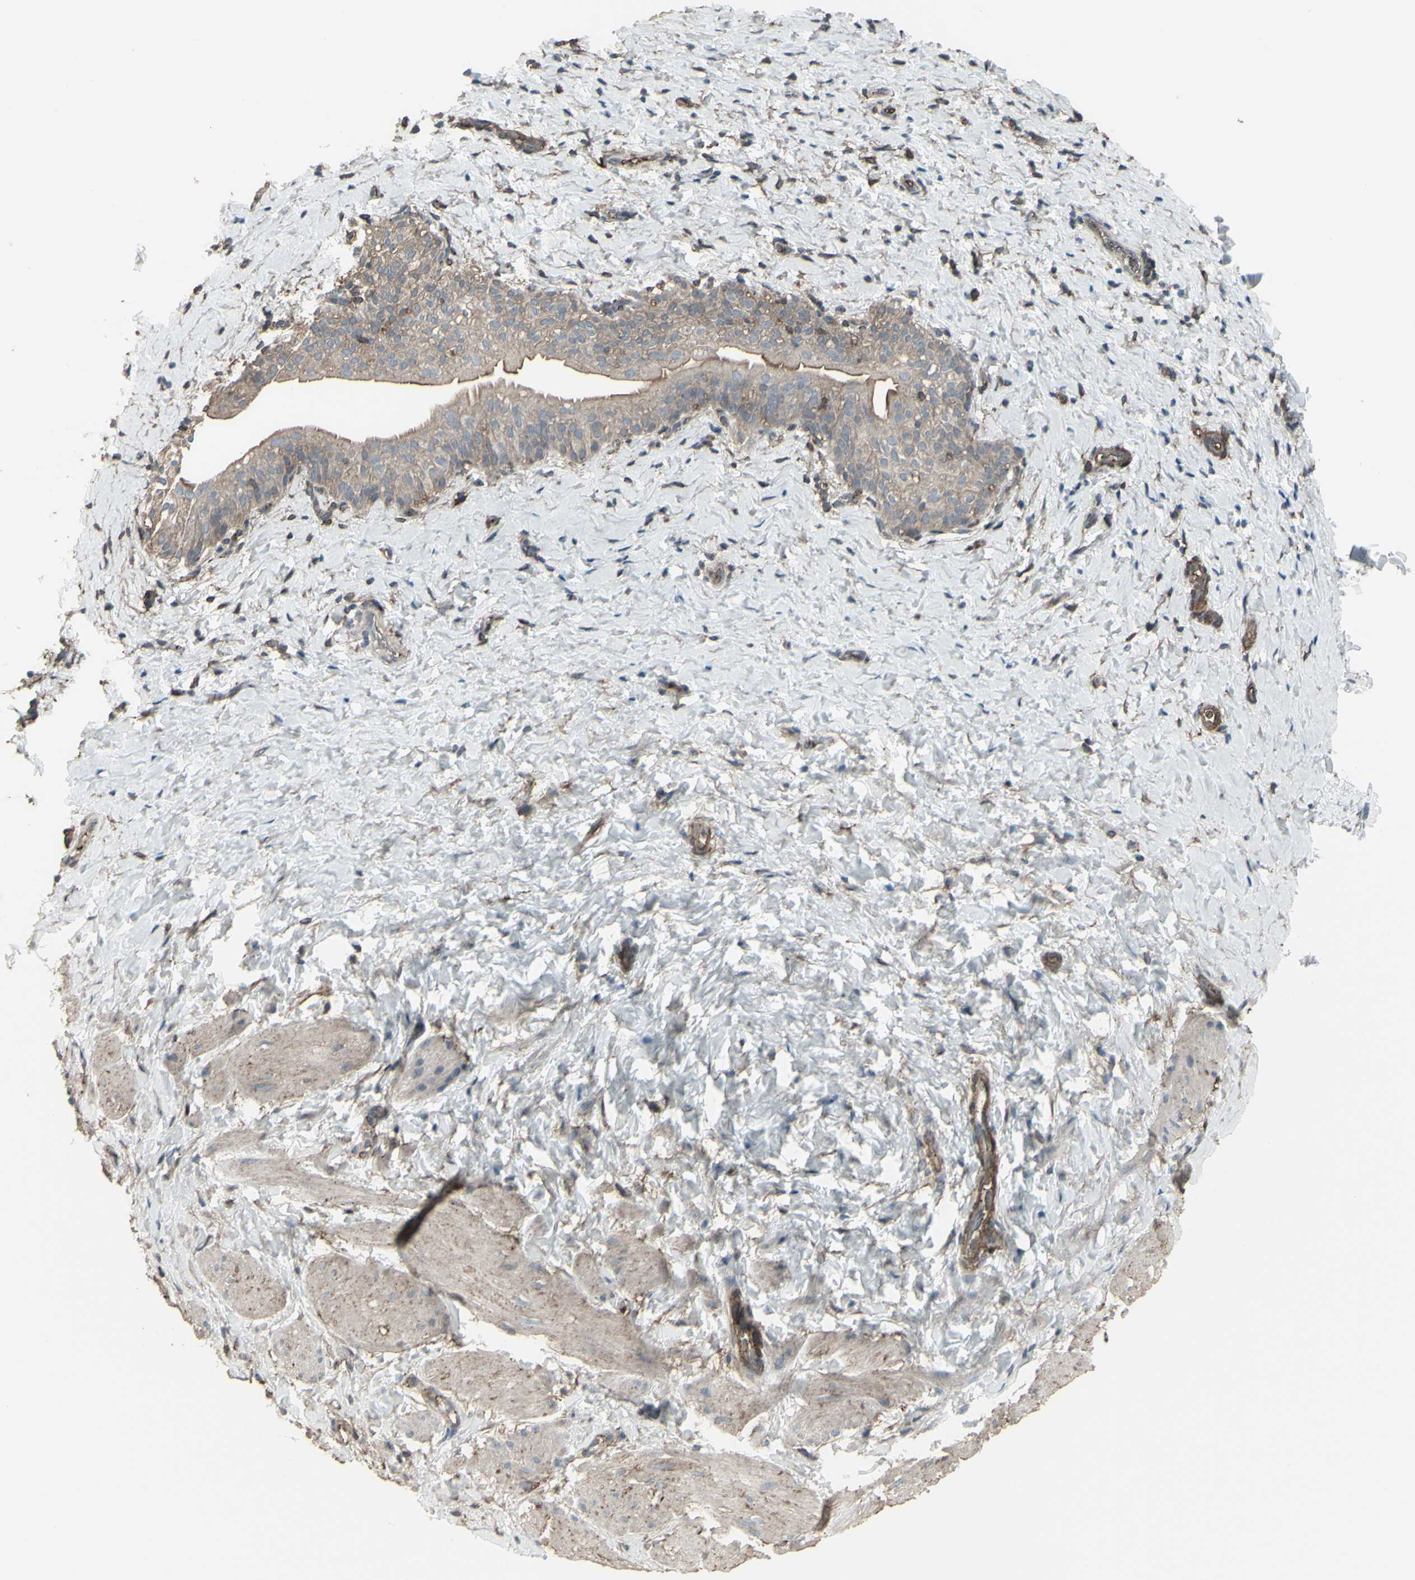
{"staining": {"intensity": "moderate", "quantity": ">75%", "location": "cytoplasmic/membranous"}, "tissue": "smooth muscle", "cell_type": "Smooth muscle cells", "image_type": "normal", "snomed": [{"axis": "morphology", "description": "Normal tissue, NOS"}, {"axis": "topography", "description": "Smooth muscle"}], "caption": "DAB (3,3'-diaminobenzidine) immunohistochemical staining of normal smooth muscle displays moderate cytoplasmic/membranous protein positivity in about >75% of smooth muscle cells.", "gene": "SMO", "patient": {"sex": "male", "age": 16}}